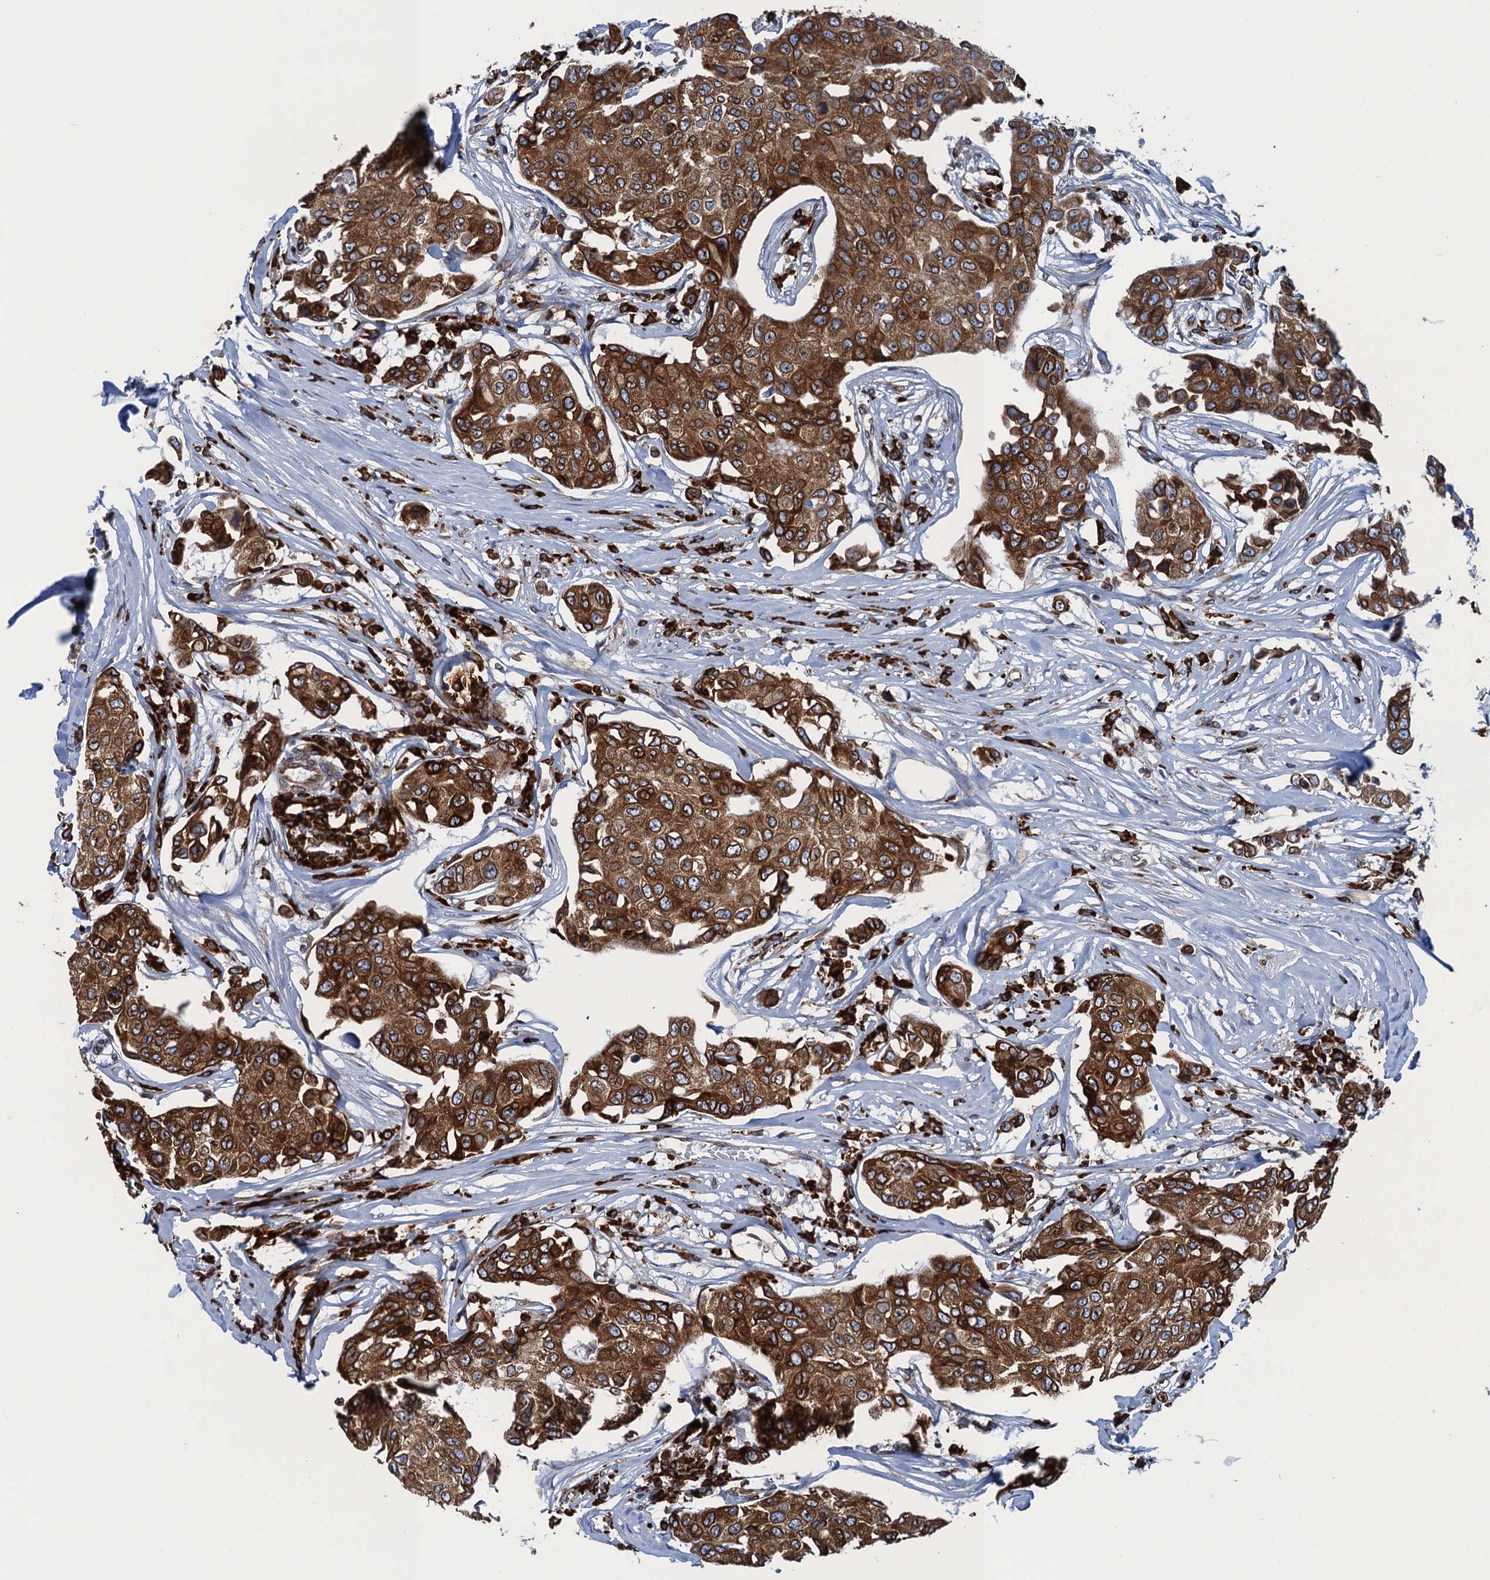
{"staining": {"intensity": "strong", "quantity": ">75%", "location": "cytoplasmic/membranous"}, "tissue": "breast cancer", "cell_type": "Tumor cells", "image_type": "cancer", "snomed": [{"axis": "morphology", "description": "Duct carcinoma"}, {"axis": "topography", "description": "Breast"}], "caption": "Immunohistochemistry micrograph of neoplastic tissue: human invasive ductal carcinoma (breast) stained using immunohistochemistry (IHC) shows high levels of strong protein expression localized specifically in the cytoplasmic/membranous of tumor cells, appearing as a cytoplasmic/membranous brown color.", "gene": "TMEM205", "patient": {"sex": "female", "age": 80}}